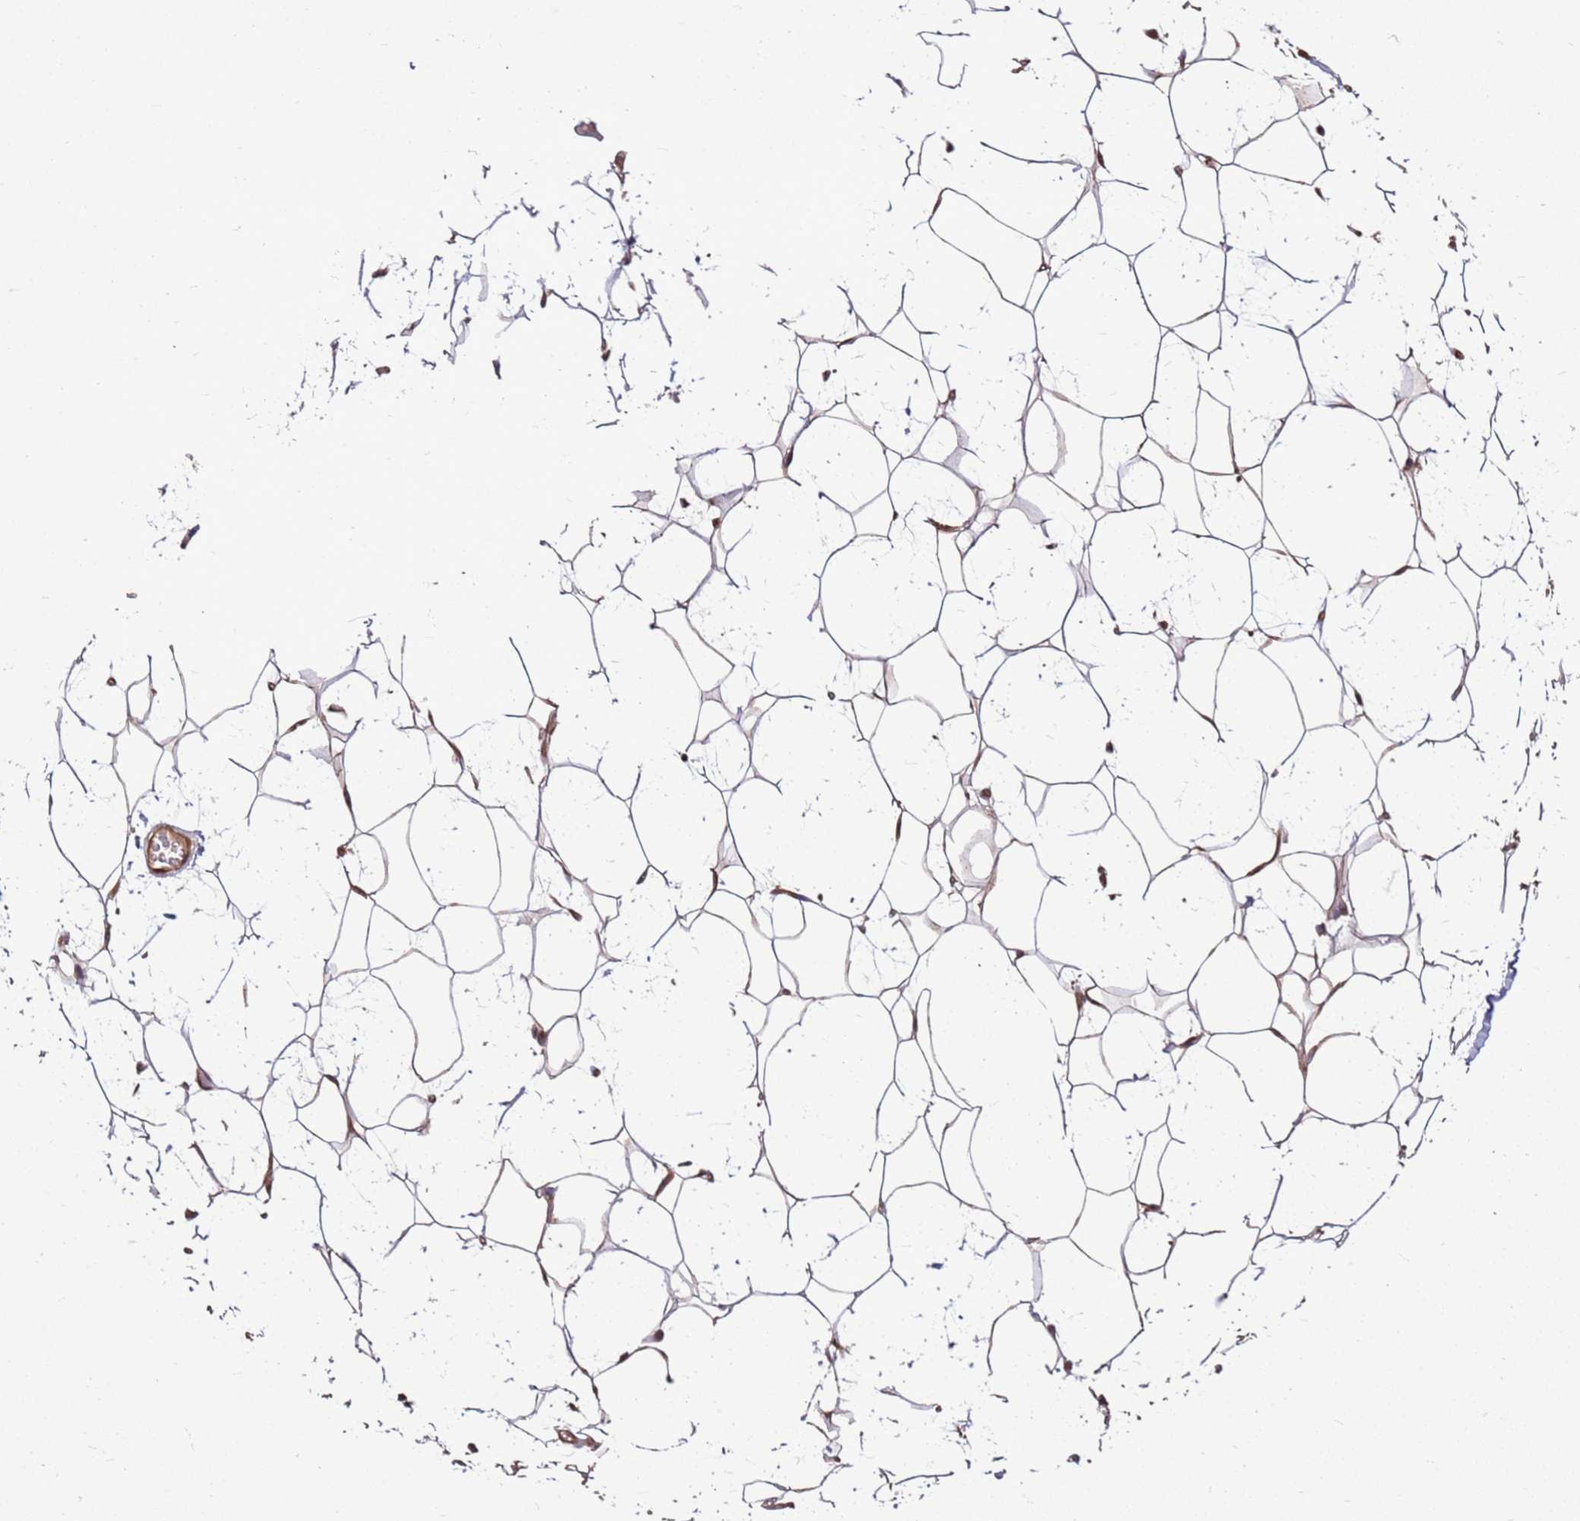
{"staining": {"intensity": "weak", "quantity": ">75%", "location": "cytoplasmic/membranous"}, "tissue": "adipose tissue", "cell_type": "Adipocytes", "image_type": "normal", "snomed": [{"axis": "morphology", "description": "Normal tissue, NOS"}, {"axis": "topography", "description": "Breast"}], "caption": "A brown stain labels weak cytoplasmic/membranous staining of a protein in adipocytes of normal adipose tissue. Nuclei are stained in blue.", "gene": "BBS5", "patient": {"sex": "female", "age": 26}}